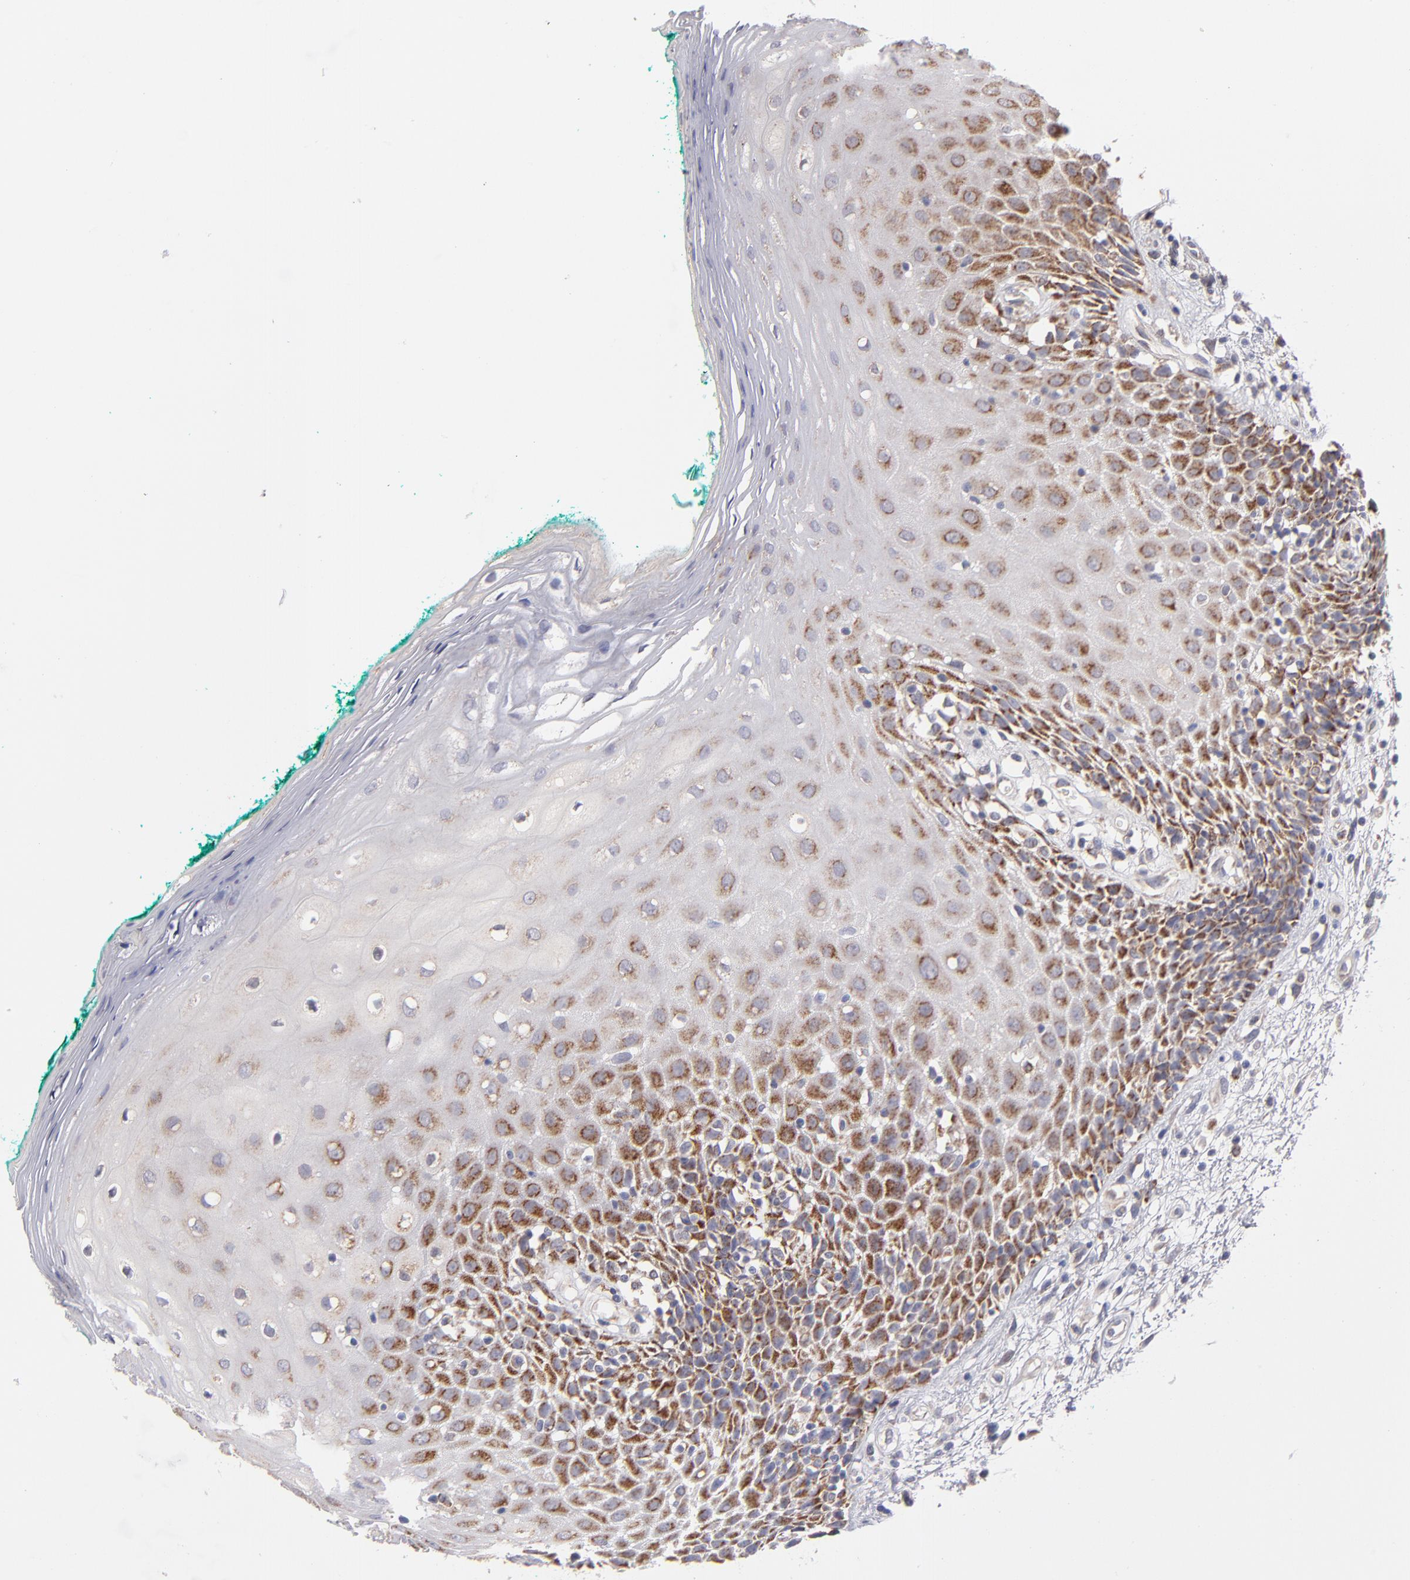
{"staining": {"intensity": "strong", "quantity": "25%-75%", "location": "cytoplasmic/membranous"}, "tissue": "oral mucosa", "cell_type": "Squamous epithelial cells", "image_type": "normal", "snomed": [{"axis": "morphology", "description": "Normal tissue, NOS"}, {"axis": "morphology", "description": "Squamous cell carcinoma, NOS"}, {"axis": "topography", "description": "Skeletal muscle"}, {"axis": "topography", "description": "Oral tissue"}, {"axis": "topography", "description": "Head-Neck"}], "caption": "Immunohistochemical staining of unremarkable oral mucosa displays strong cytoplasmic/membranous protein positivity in about 25%-75% of squamous epithelial cells.", "gene": "HCCS", "patient": {"sex": "female", "age": 84}}